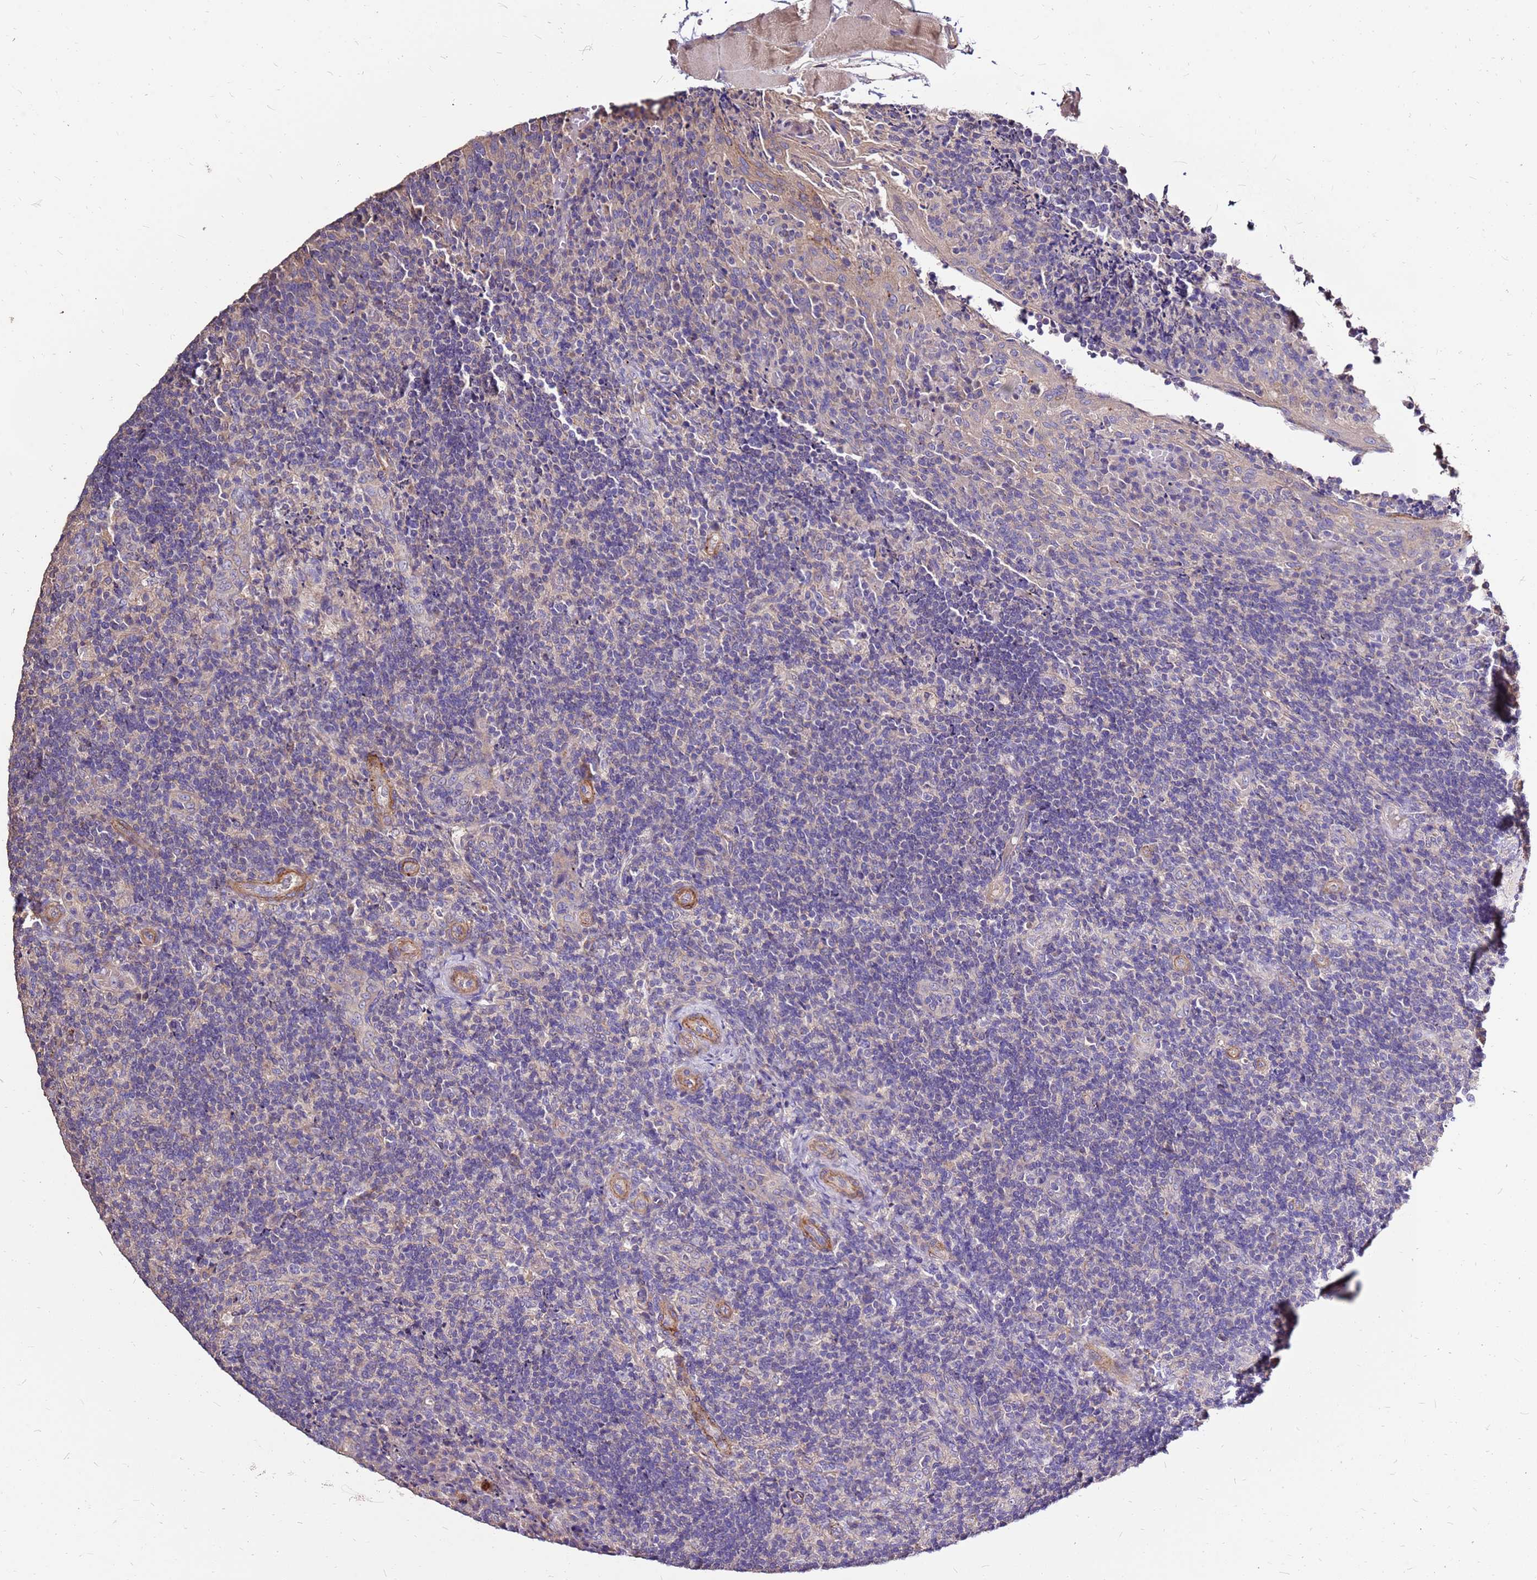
{"staining": {"intensity": "moderate", "quantity": "<25%", "location": "cytoplasmic/membranous"}, "tissue": "tonsil", "cell_type": "Germinal center cells", "image_type": "normal", "snomed": [{"axis": "morphology", "description": "Normal tissue, NOS"}, {"axis": "topography", "description": "Tonsil"}], "caption": "Approximately <25% of germinal center cells in unremarkable human tonsil show moderate cytoplasmic/membranous protein positivity as visualized by brown immunohistochemical staining.", "gene": "EXD3", "patient": {"sex": "male", "age": 17}}